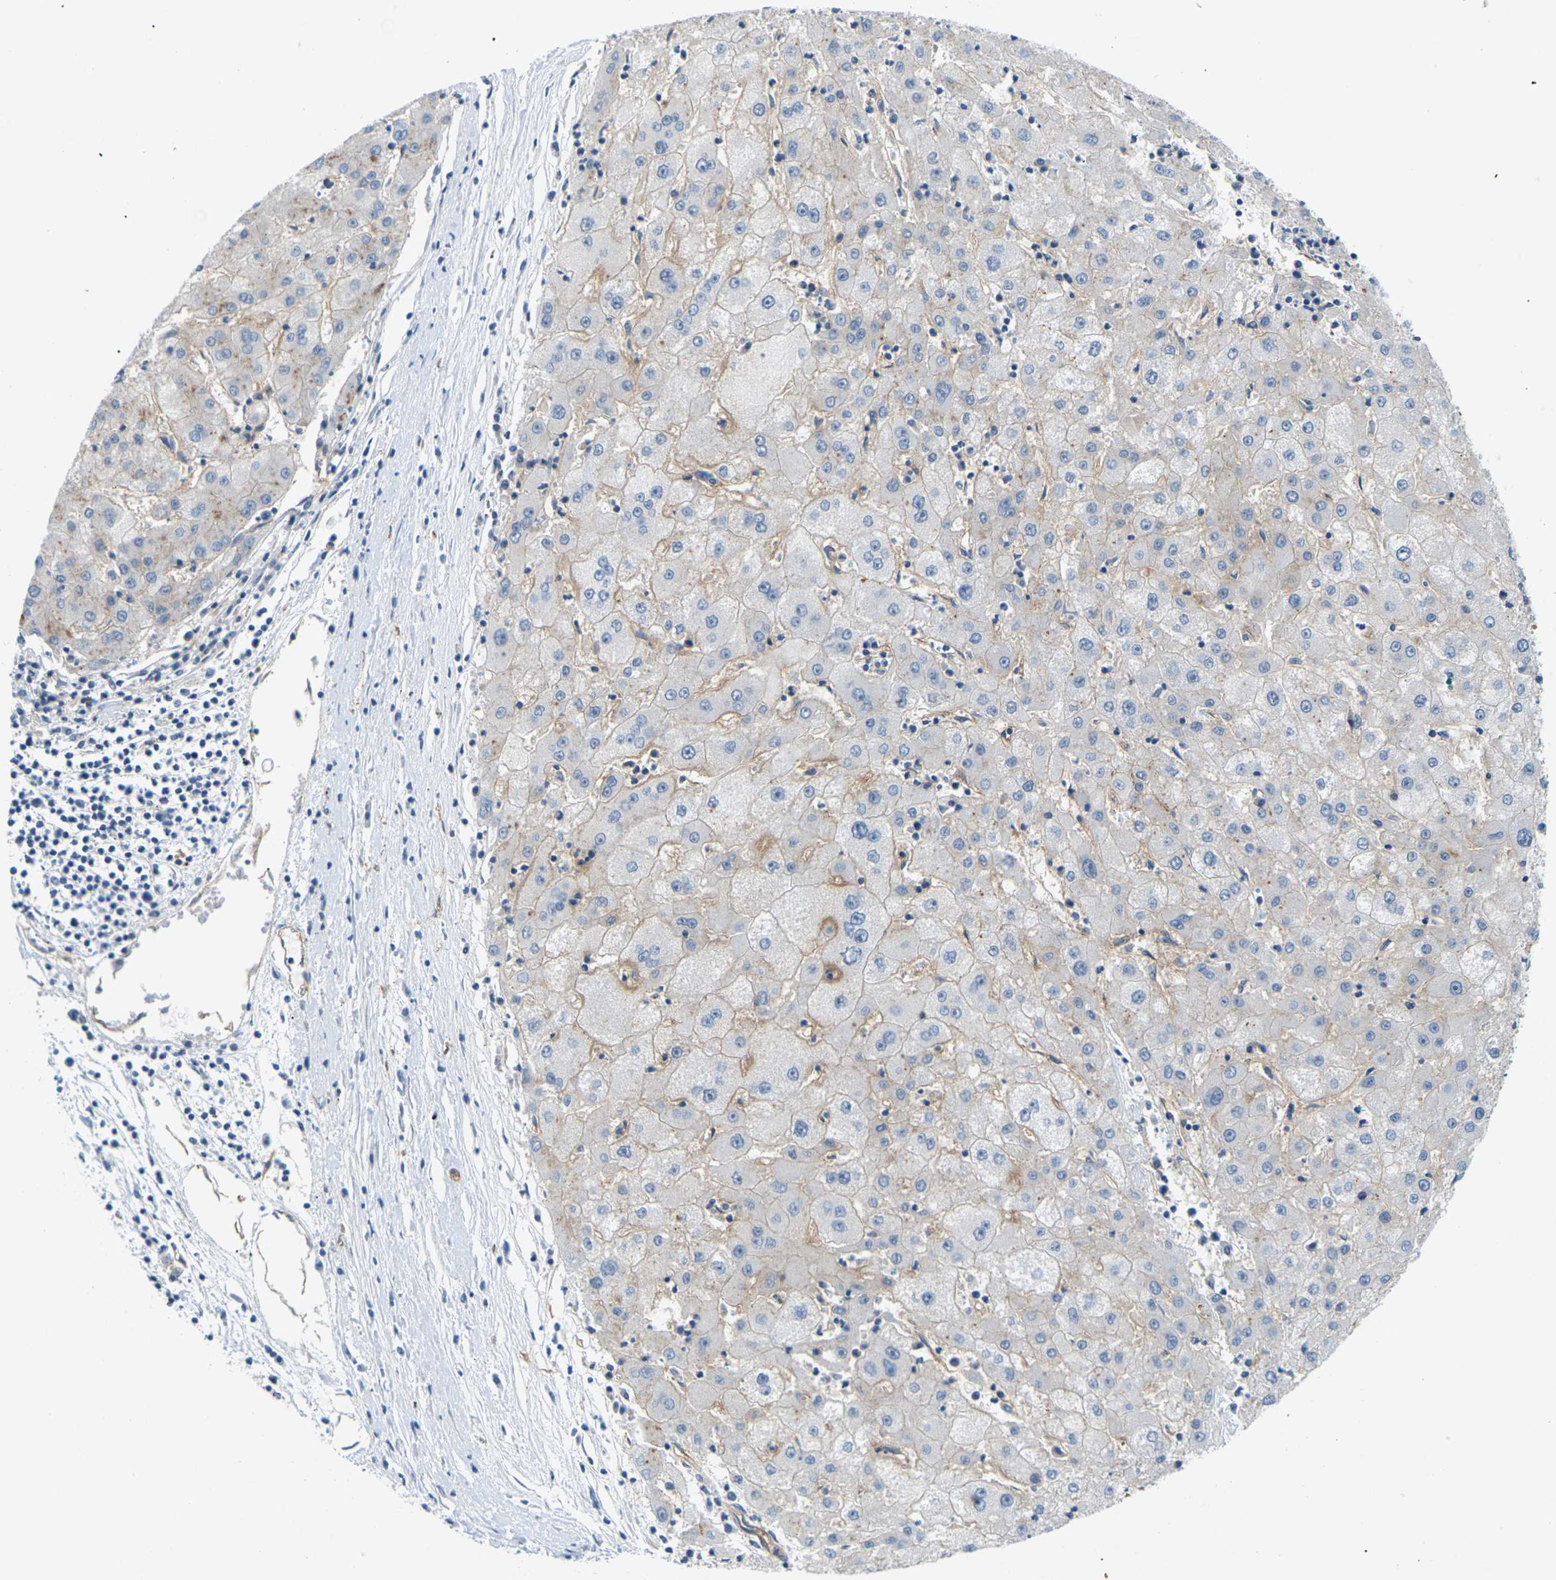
{"staining": {"intensity": "weak", "quantity": ">75%", "location": "cytoplasmic/membranous"}, "tissue": "liver cancer", "cell_type": "Tumor cells", "image_type": "cancer", "snomed": [{"axis": "morphology", "description": "Carcinoma, Hepatocellular, NOS"}, {"axis": "topography", "description": "Liver"}], "caption": "This photomicrograph displays hepatocellular carcinoma (liver) stained with IHC to label a protein in brown. The cytoplasmic/membranous of tumor cells show weak positivity for the protein. Nuclei are counter-stained blue.", "gene": "ITGA5", "patient": {"sex": "male", "age": 72}}